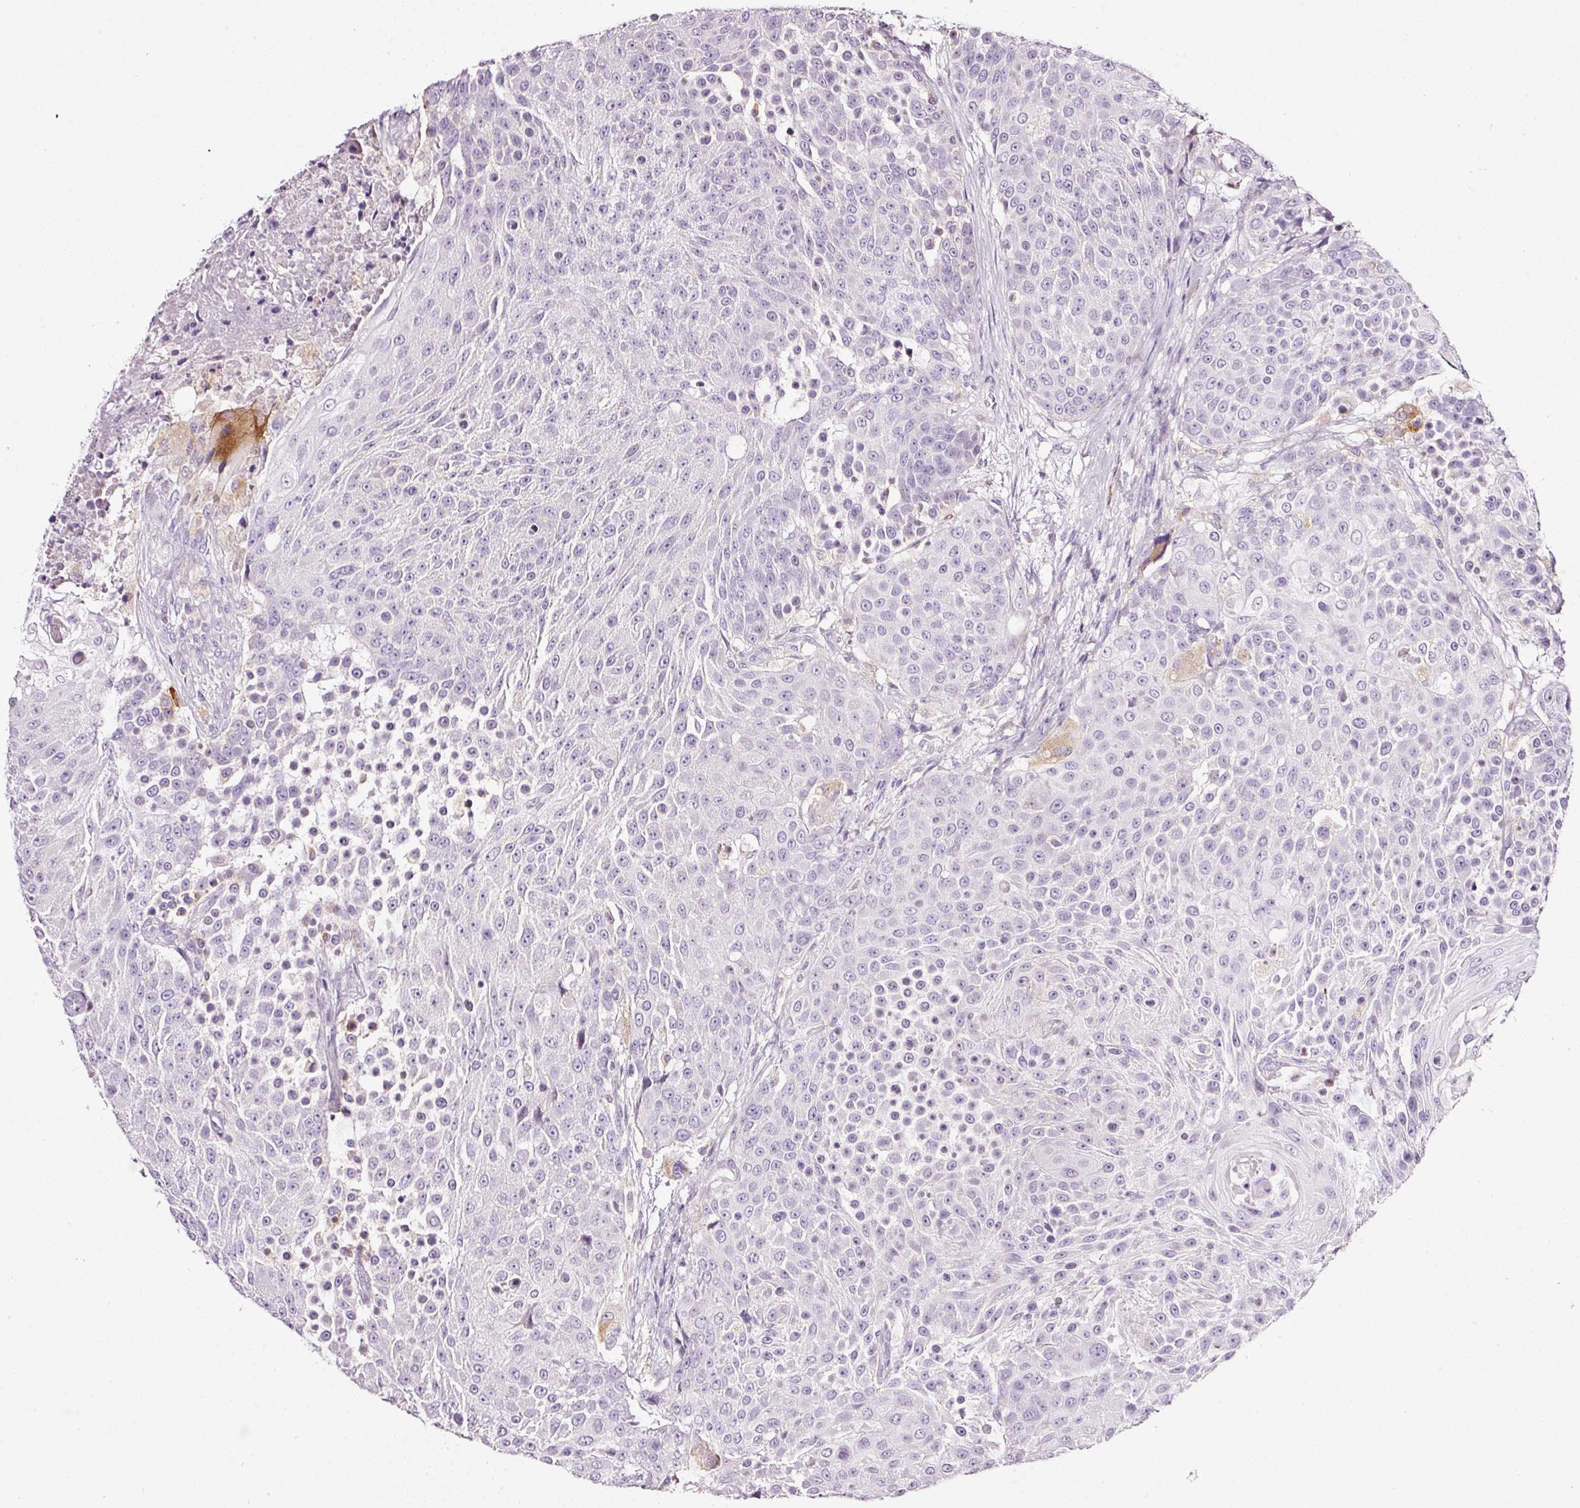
{"staining": {"intensity": "negative", "quantity": "none", "location": "none"}, "tissue": "urothelial cancer", "cell_type": "Tumor cells", "image_type": "cancer", "snomed": [{"axis": "morphology", "description": "Urothelial carcinoma, High grade"}, {"axis": "topography", "description": "Urinary bladder"}], "caption": "This is an immunohistochemistry (IHC) histopathology image of urothelial carcinoma (high-grade). There is no expression in tumor cells.", "gene": "CYB561A3", "patient": {"sex": "female", "age": 63}}